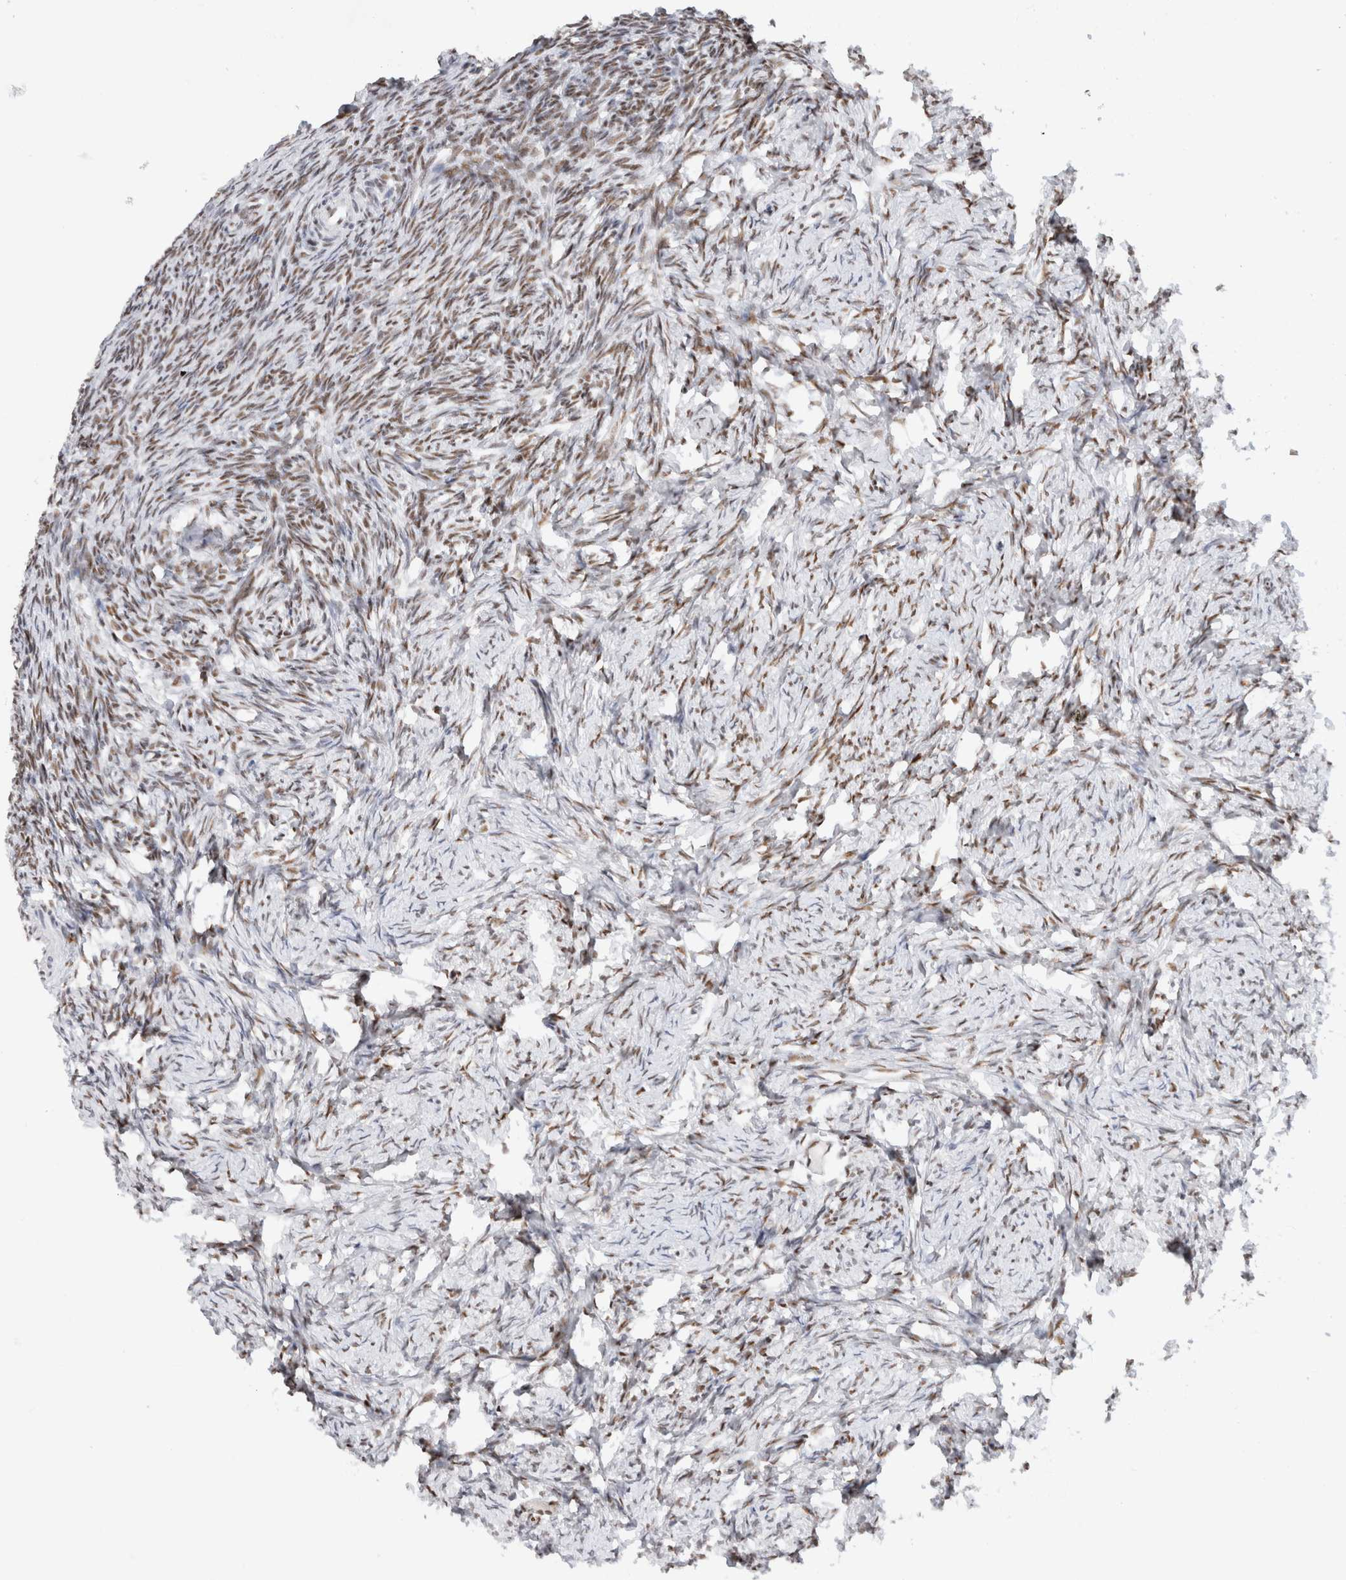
{"staining": {"intensity": "moderate", "quantity": ">75%", "location": "nuclear"}, "tissue": "ovary", "cell_type": "Follicle cells", "image_type": "normal", "snomed": [{"axis": "morphology", "description": "Normal tissue, NOS"}, {"axis": "topography", "description": "Ovary"}], "caption": "Protein staining demonstrates moderate nuclear staining in approximately >75% of follicle cells in normal ovary.", "gene": "COPS7A", "patient": {"sex": "female", "age": 34}}